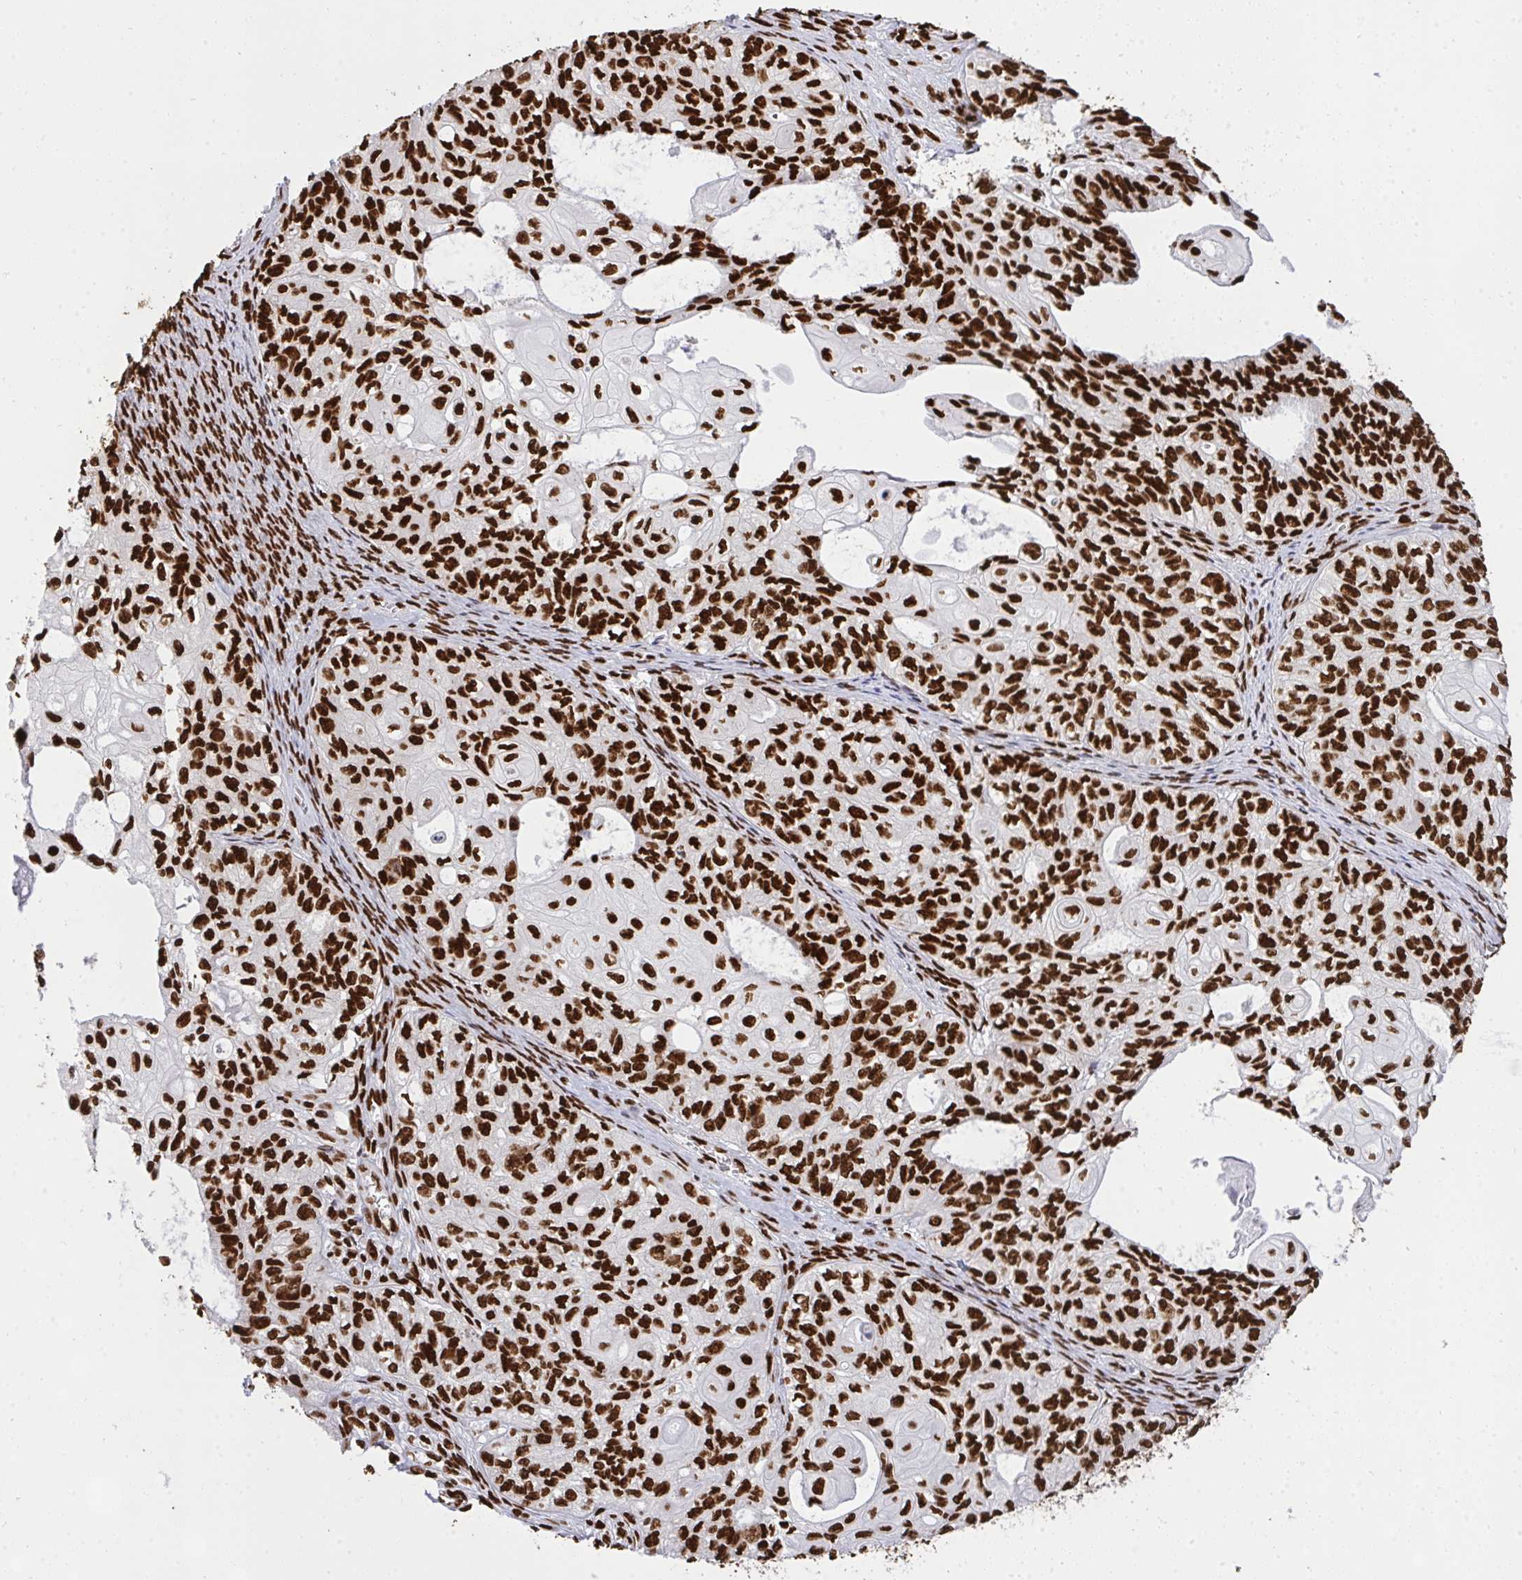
{"staining": {"intensity": "strong", "quantity": ">75%", "location": "nuclear"}, "tissue": "ovarian cancer", "cell_type": "Tumor cells", "image_type": "cancer", "snomed": [{"axis": "morphology", "description": "Carcinoma, endometroid"}, {"axis": "topography", "description": "Ovary"}], "caption": "Immunohistochemistry image of neoplastic tissue: ovarian cancer (endometroid carcinoma) stained using immunohistochemistry displays high levels of strong protein expression localized specifically in the nuclear of tumor cells, appearing as a nuclear brown color.", "gene": "HNRNPL", "patient": {"sex": "female", "age": 64}}